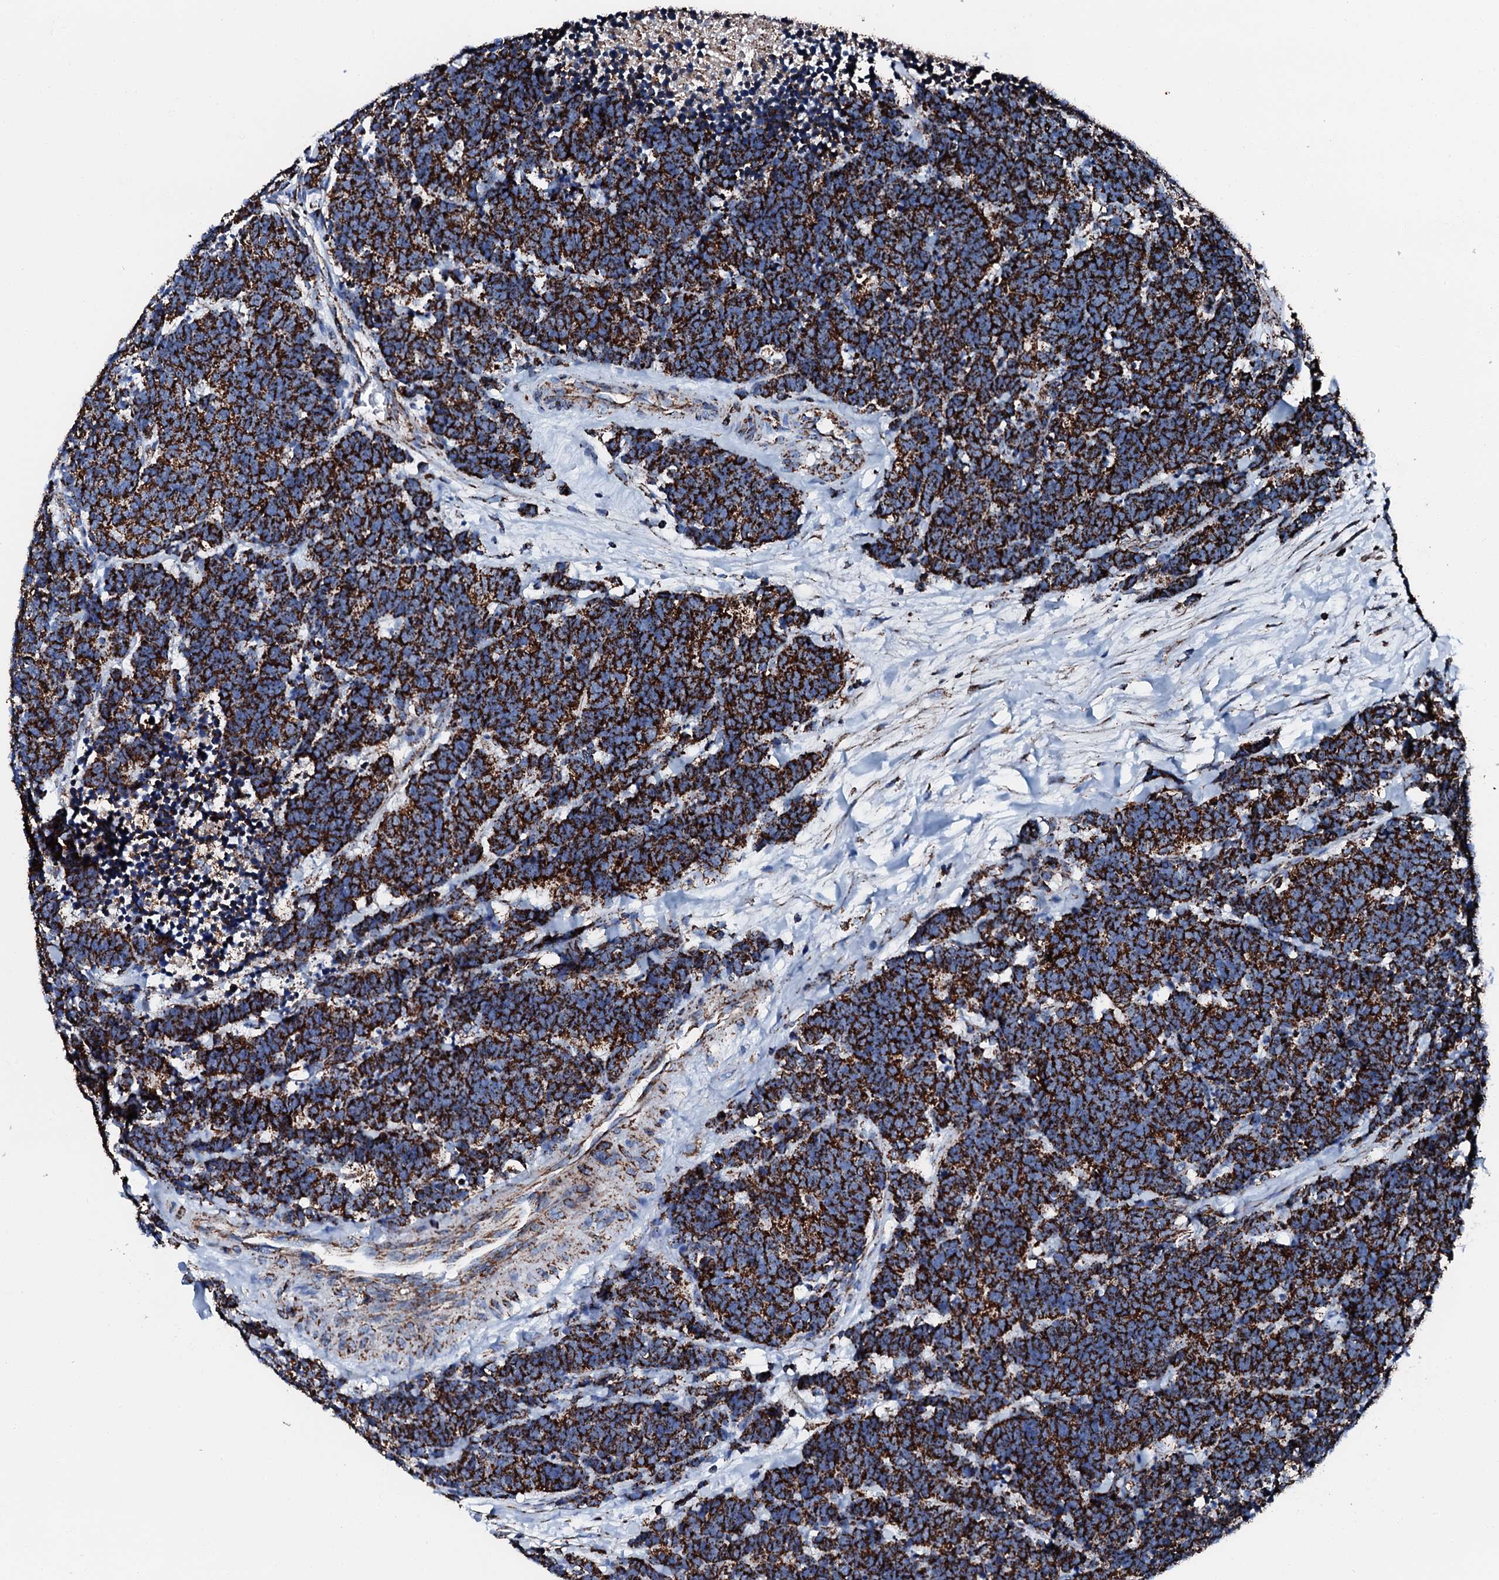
{"staining": {"intensity": "strong", "quantity": ">75%", "location": "cytoplasmic/membranous"}, "tissue": "carcinoid", "cell_type": "Tumor cells", "image_type": "cancer", "snomed": [{"axis": "morphology", "description": "Carcinoma, NOS"}, {"axis": "morphology", "description": "Carcinoid, malignant, NOS"}, {"axis": "topography", "description": "Urinary bladder"}], "caption": "The immunohistochemical stain highlights strong cytoplasmic/membranous expression in tumor cells of carcinoid tissue. The staining was performed using DAB (3,3'-diaminobenzidine) to visualize the protein expression in brown, while the nuclei were stained in blue with hematoxylin (Magnification: 20x).", "gene": "HADH", "patient": {"sex": "male", "age": 57}}